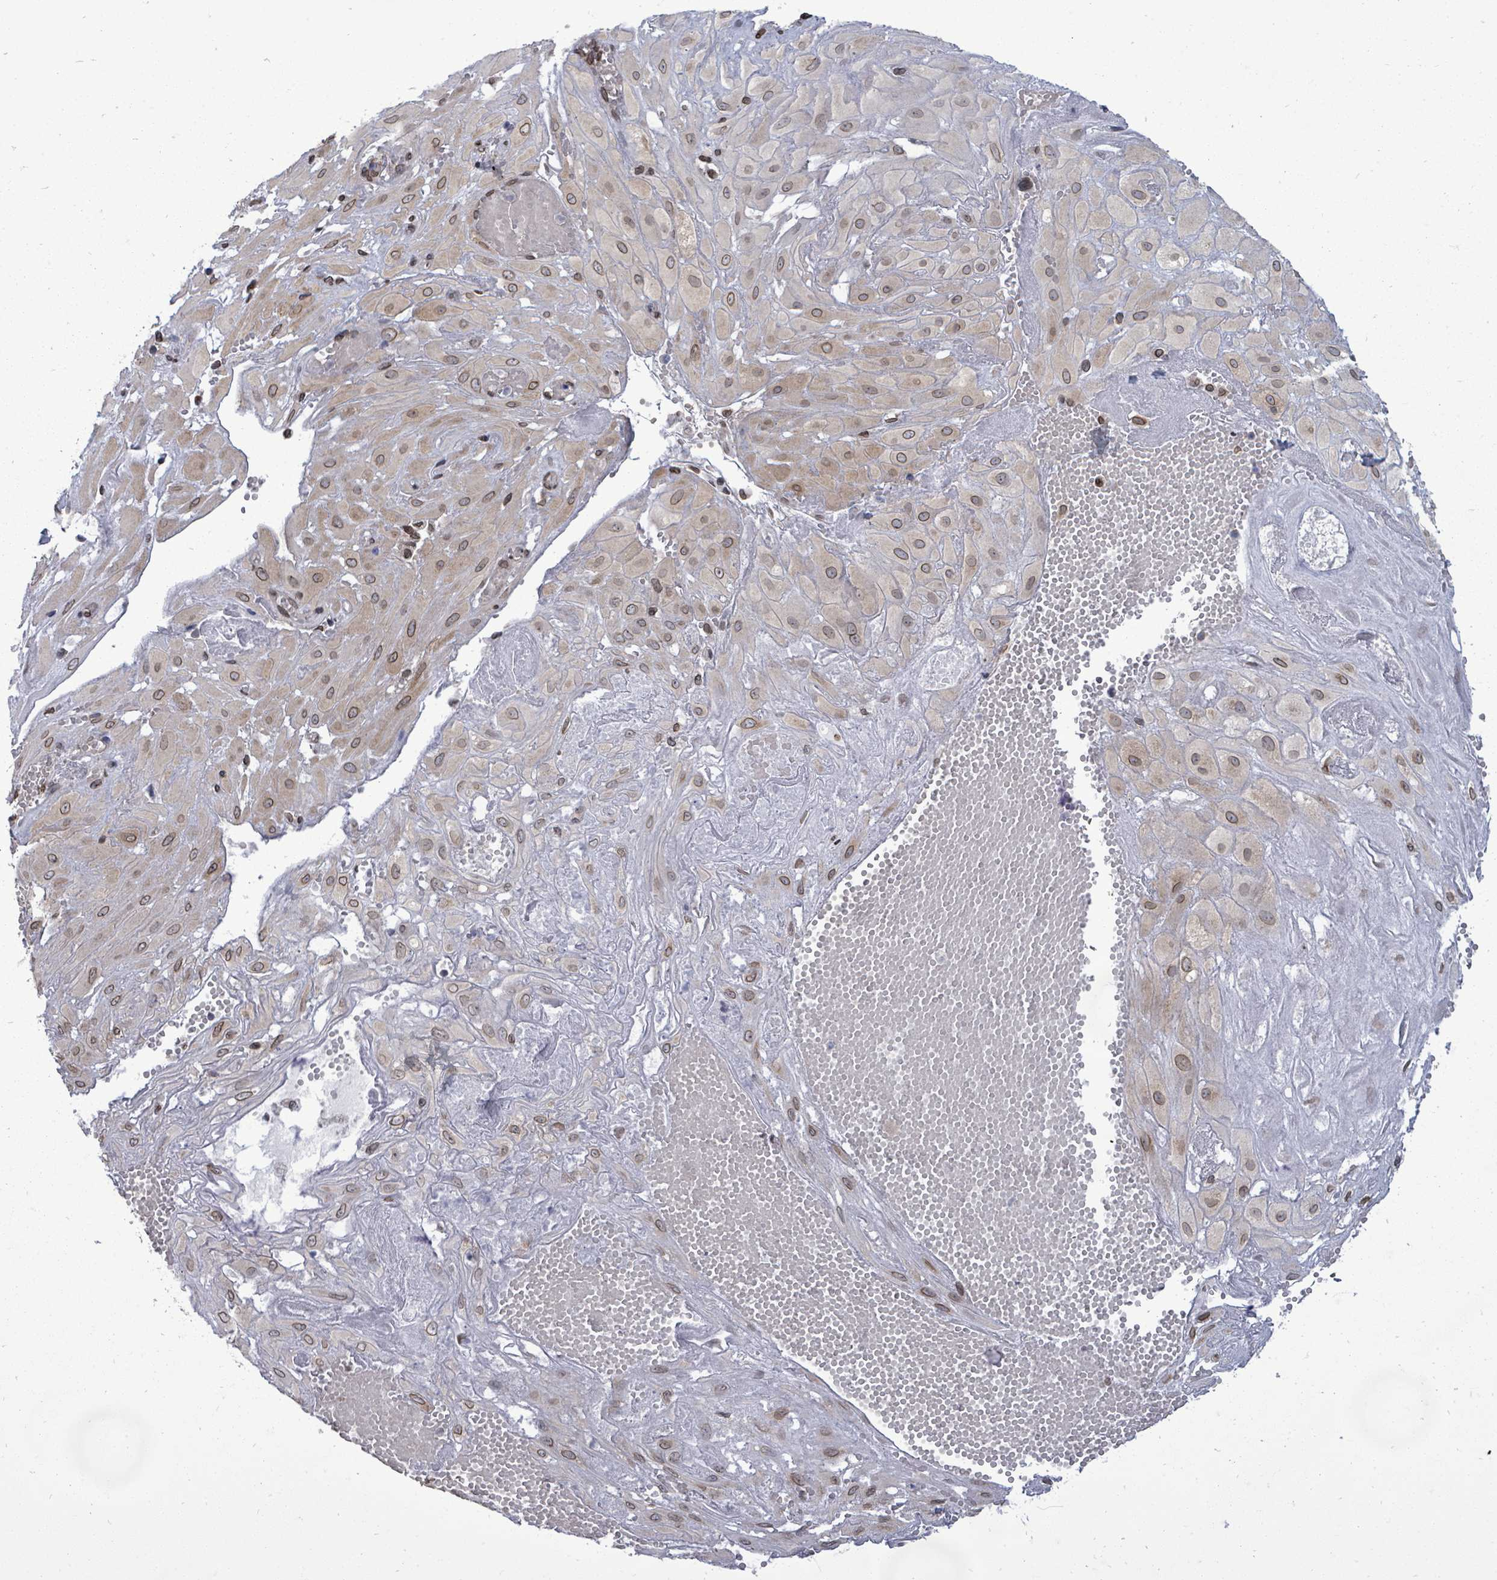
{"staining": {"intensity": "moderate", "quantity": ">75%", "location": "cytoplasmic/membranous,nuclear"}, "tissue": "cervical cancer", "cell_type": "Tumor cells", "image_type": "cancer", "snomed": [{"axis": "morphology", "description": "Squamous cell carcinoma, NOS"}, {"axis": "topography", "description": "Cervix"}], "caption": "Cervical squamous cell carcinoma tissue displays moderate cytoplasmic/membranous and nuclear expression in approximately >75% of tumor cells, visualized by immunohistochemistry. Nuclei are stained in blue.", "gene": "ARFGAP1", "patient": {"sex": "female", "age": 36}}